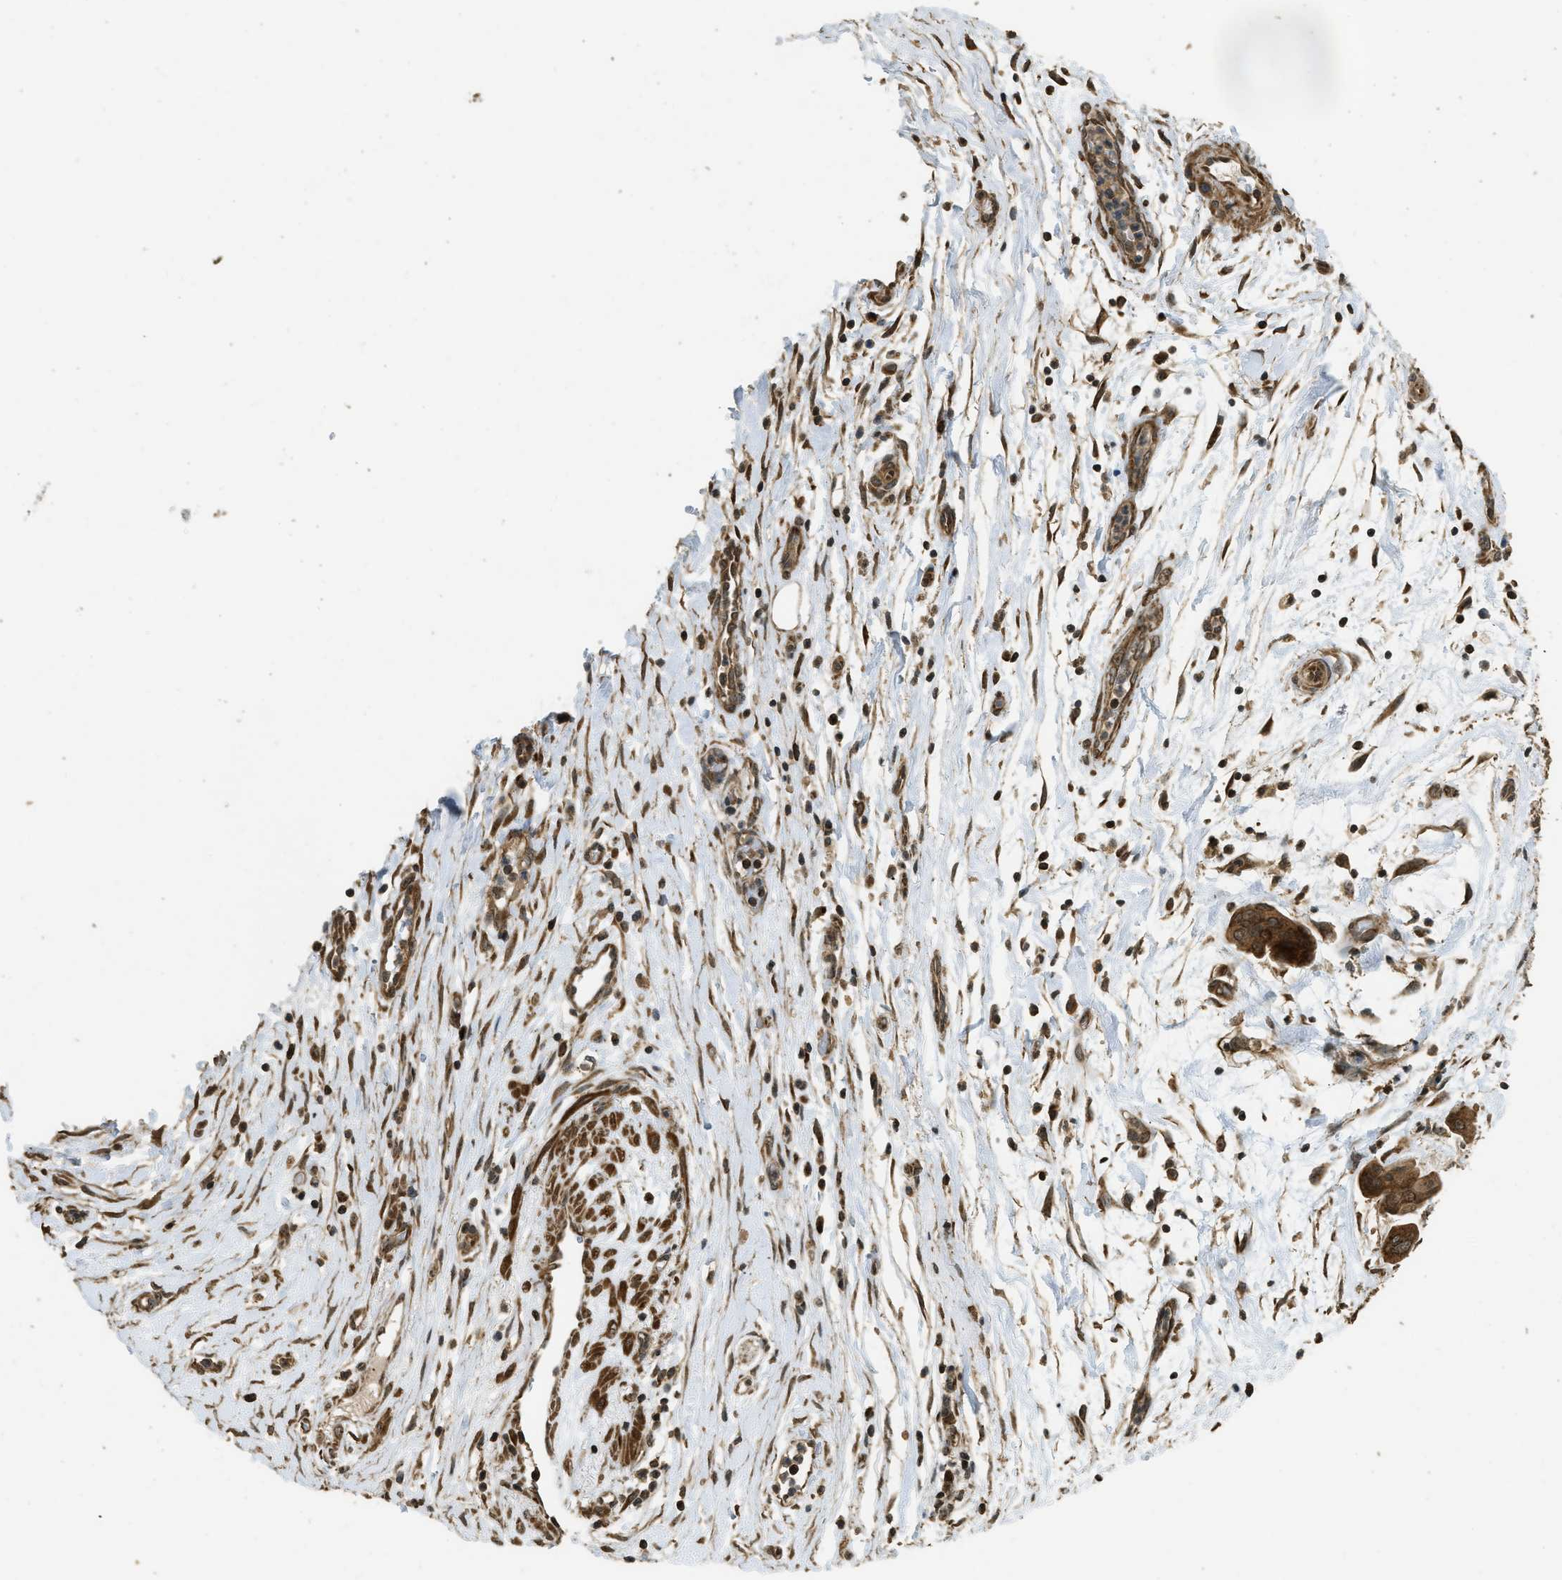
{"staining": {"intensity": "moderate", "quantity": ">75%", "location": "cytoplasmic/membranous,nuclear"}, "tissue": "pancreatic cancer", "cell_type": "Tumor cells", "image_type": "cancer", "snomed": [{"axis": "morphology", "description": "Adenocarcinoma, NOS"}, {"axis": "topography", "description": "Pancreas"}], "caption": "Immunohistochemical staining of human adenocarcinoma (pancreatic) shows moderate cytoplasmic/membranous and nuclear protein expression in about >75% of tumor cells.", "gene": "CTPS1", "patient": {"sex": "female", "age": 75}}